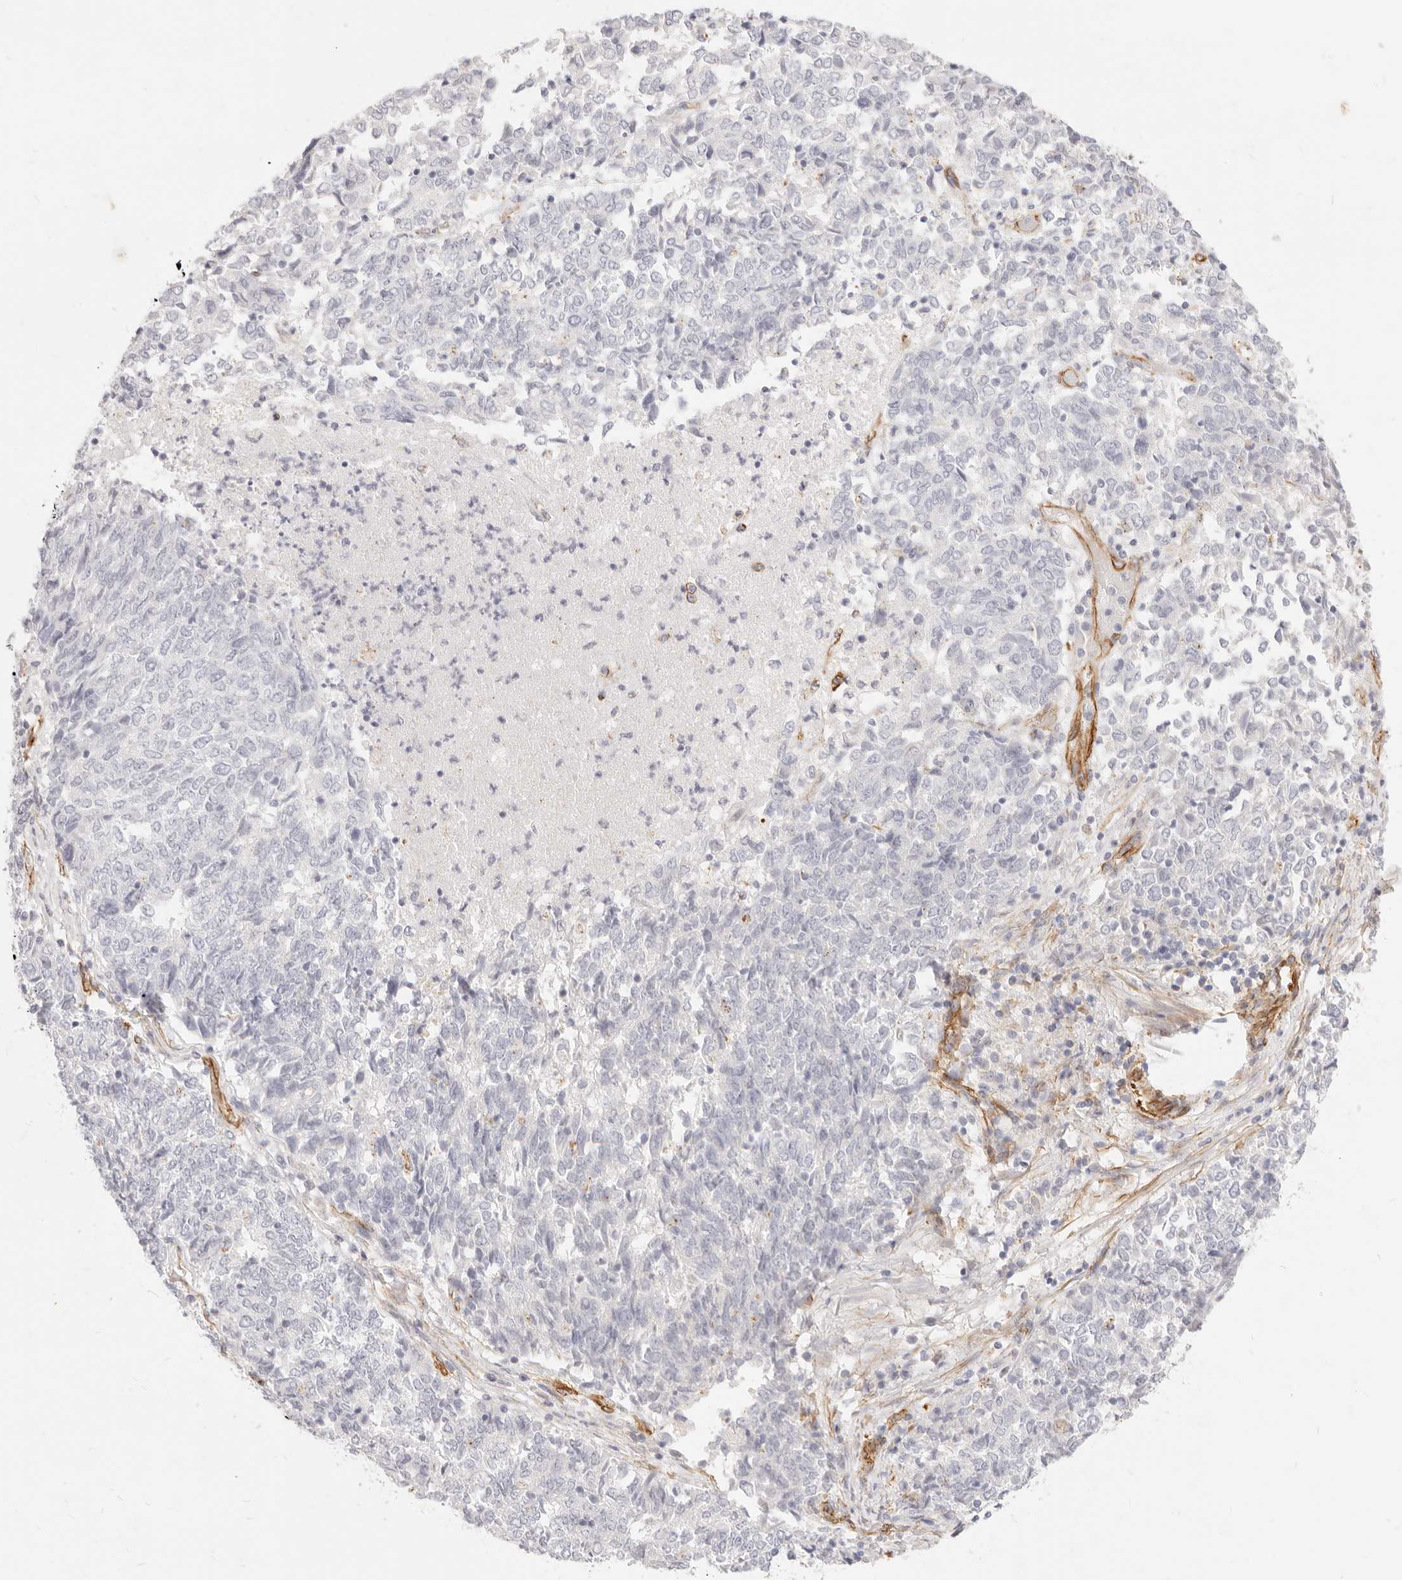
{"staining": {"intensity": "negative", "quantity": "none", "location": "none"}, "tissue": "endometrial cancer", "cell_type": "Tumor cells", "image_type": "cancer", "snomed": [{"axis": "morphology", "description": "Adenocarcinoma, NOS"}, {"axis": "topography", "description": "Endometrium"}], "caption": "A high-resolution photomicrograph shows immunohistochemistry staining of endometrial cancer (adenocarcinoma), which shows no significant staining in tumor cells.", "gene": "NUS1", "patient": {"sex": "female", "age": 80}}